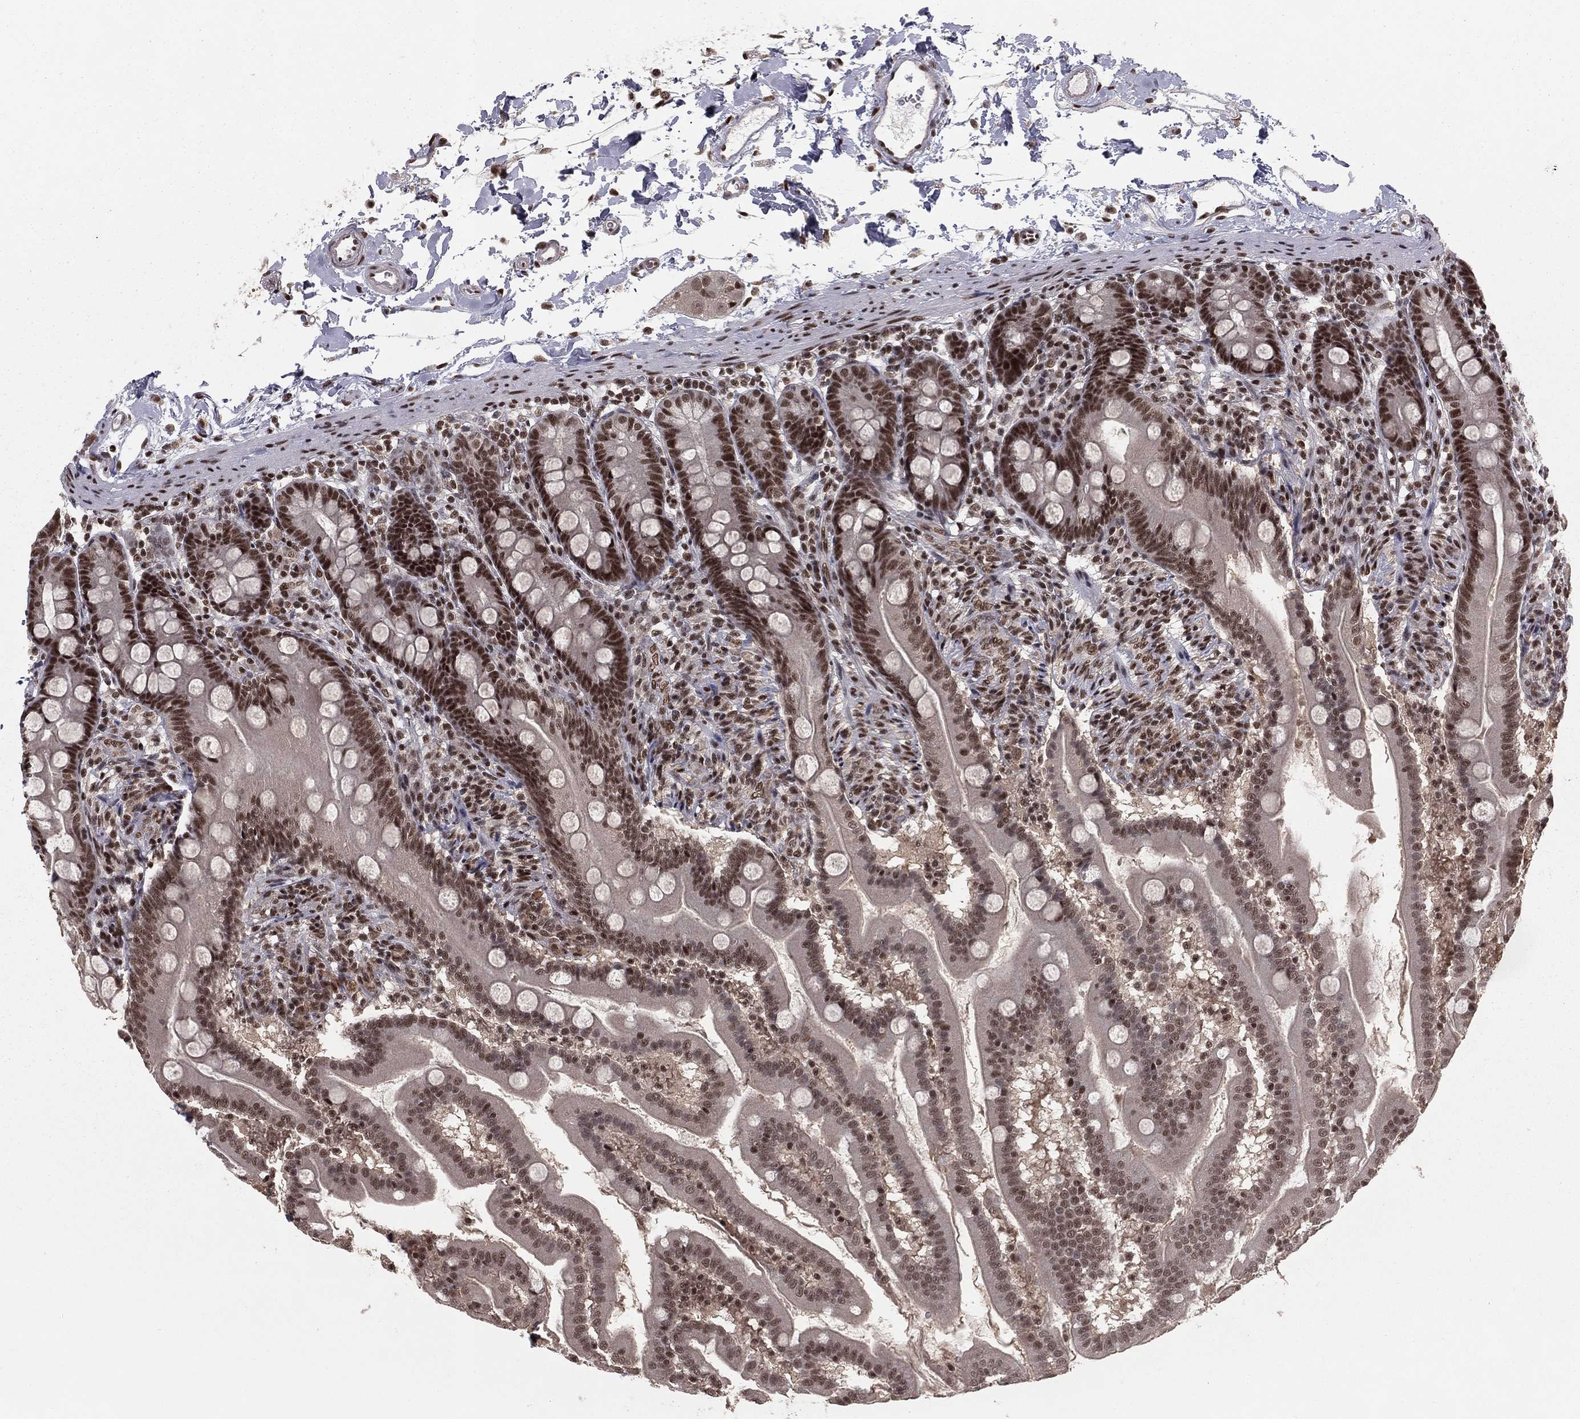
{"staining": {"intensity": "strong", "quantity": "25%-75%", "location": "nuclear"}, "tissue": "small intestine", "cell_type": "Glandular cells", "image_type": "normal", "snomed": [{"axis": "morphology", "description": "Normal tissue, NOS"}, {"axis": "topography", "description": "Small intestine"}], "caption": "DAB immunohistochemical staining of normal human small intestine demonstrates strong nuclear protein expression in approximately 25%-75% of glandular cells.", "gene": "NFYB", "patient": {"sex": "female", "age": 44}}